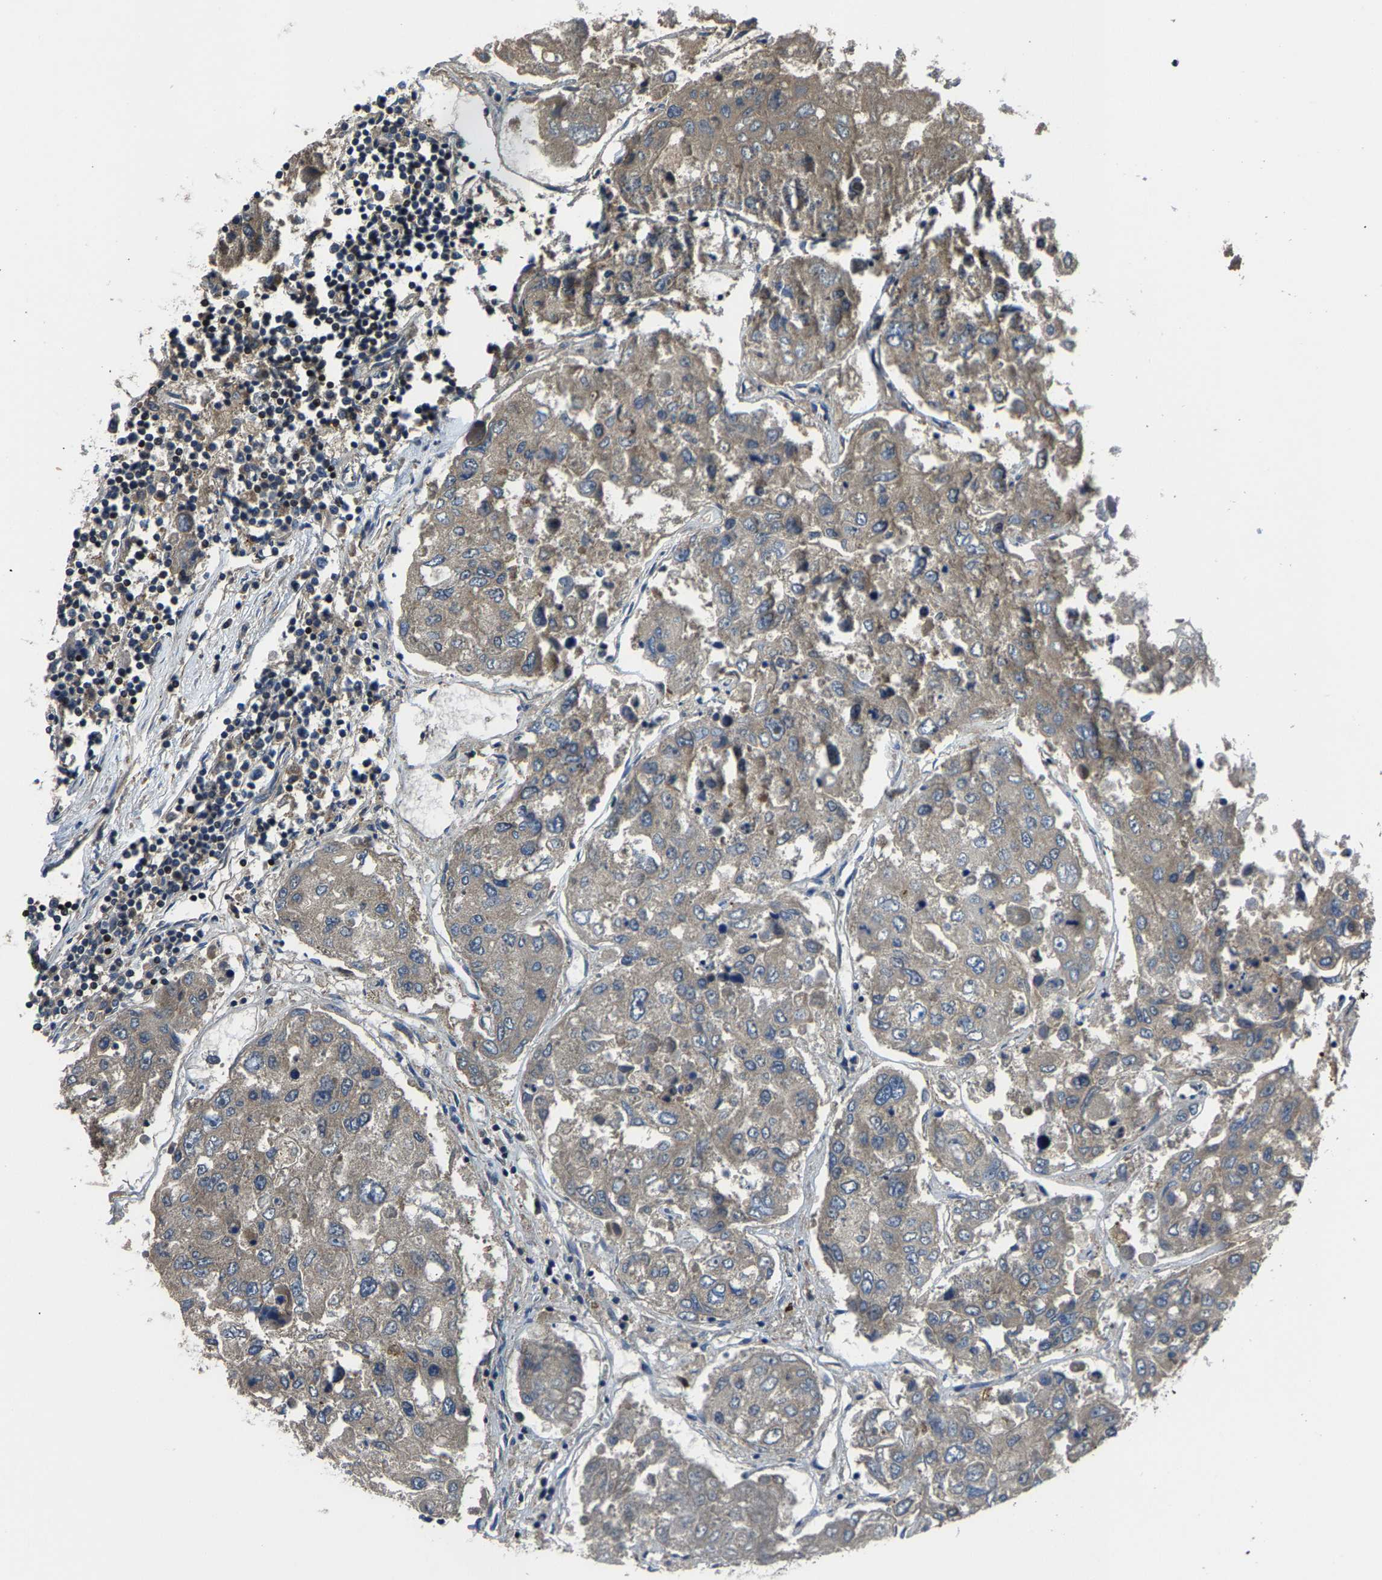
{"staining": {"intensity": "weak", "quantity": "<25%", "location": "cytoplasmic/membranous"}, "tissue": "urothelial cancer", "cell_type": "Tumor cells", "image_type": "cancer", "snomed": [{"axis": "morphology", "description": "Urothelial carcinoma, High grade"}, {"axis": "topography", "description": "Lymph node"}, {"axis": "topography", "description": "Urinary bladder"}], "caption": "A histopathology image of human high-grade urothelial carcinoma is negative for staining in tumor cells. (DAB immunohistochemistry (IHC) with hematoxylin counter stain).", "gene": "AGBL3", "patient": {"sex": "male", "age": 51}}